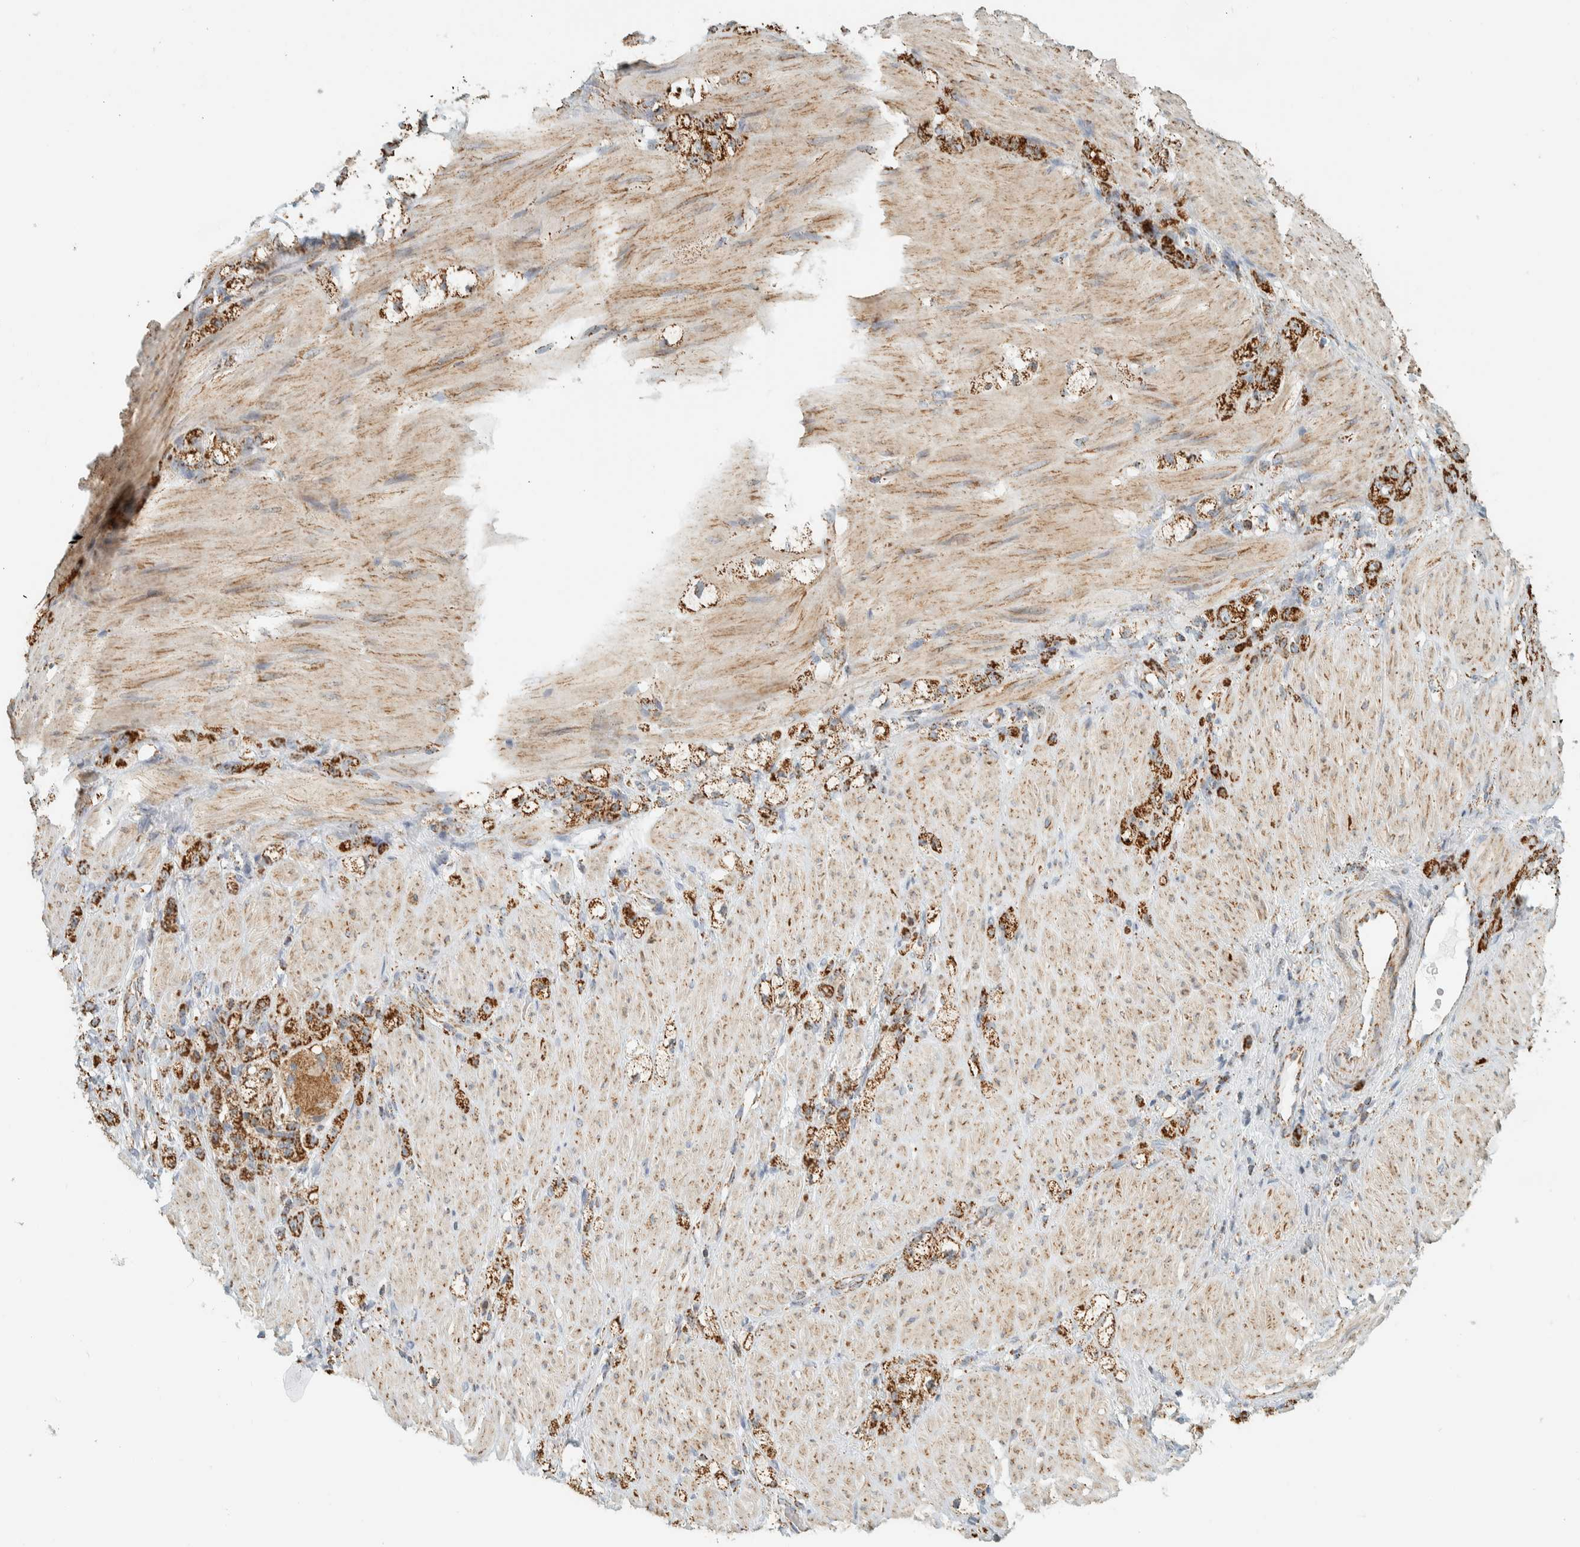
{"staining": {"intensity": "strong", "quantity": ">75%", "location": "cytoplasmic/membranous"}, "tissue": "stomach cancer", "cell_type": "Tumor cells", "image_type": "cancer", "snomed": [{"axis": "morphology", "description": "Normal tissue, NOS"}, {"axis": "morphology", "description": "Adenocarcinoma, NOS"}, {"axis": "topography", "description": "Stomach"}], "caption": "The photomicrograph shows staining of stomach adenocarcinoma, revealing strong cytoplasmic/membranous protein positivity (brown color) within tumor cells.", "gene": "ZNF454", "patient": {"sex": "male", "age": 82}}